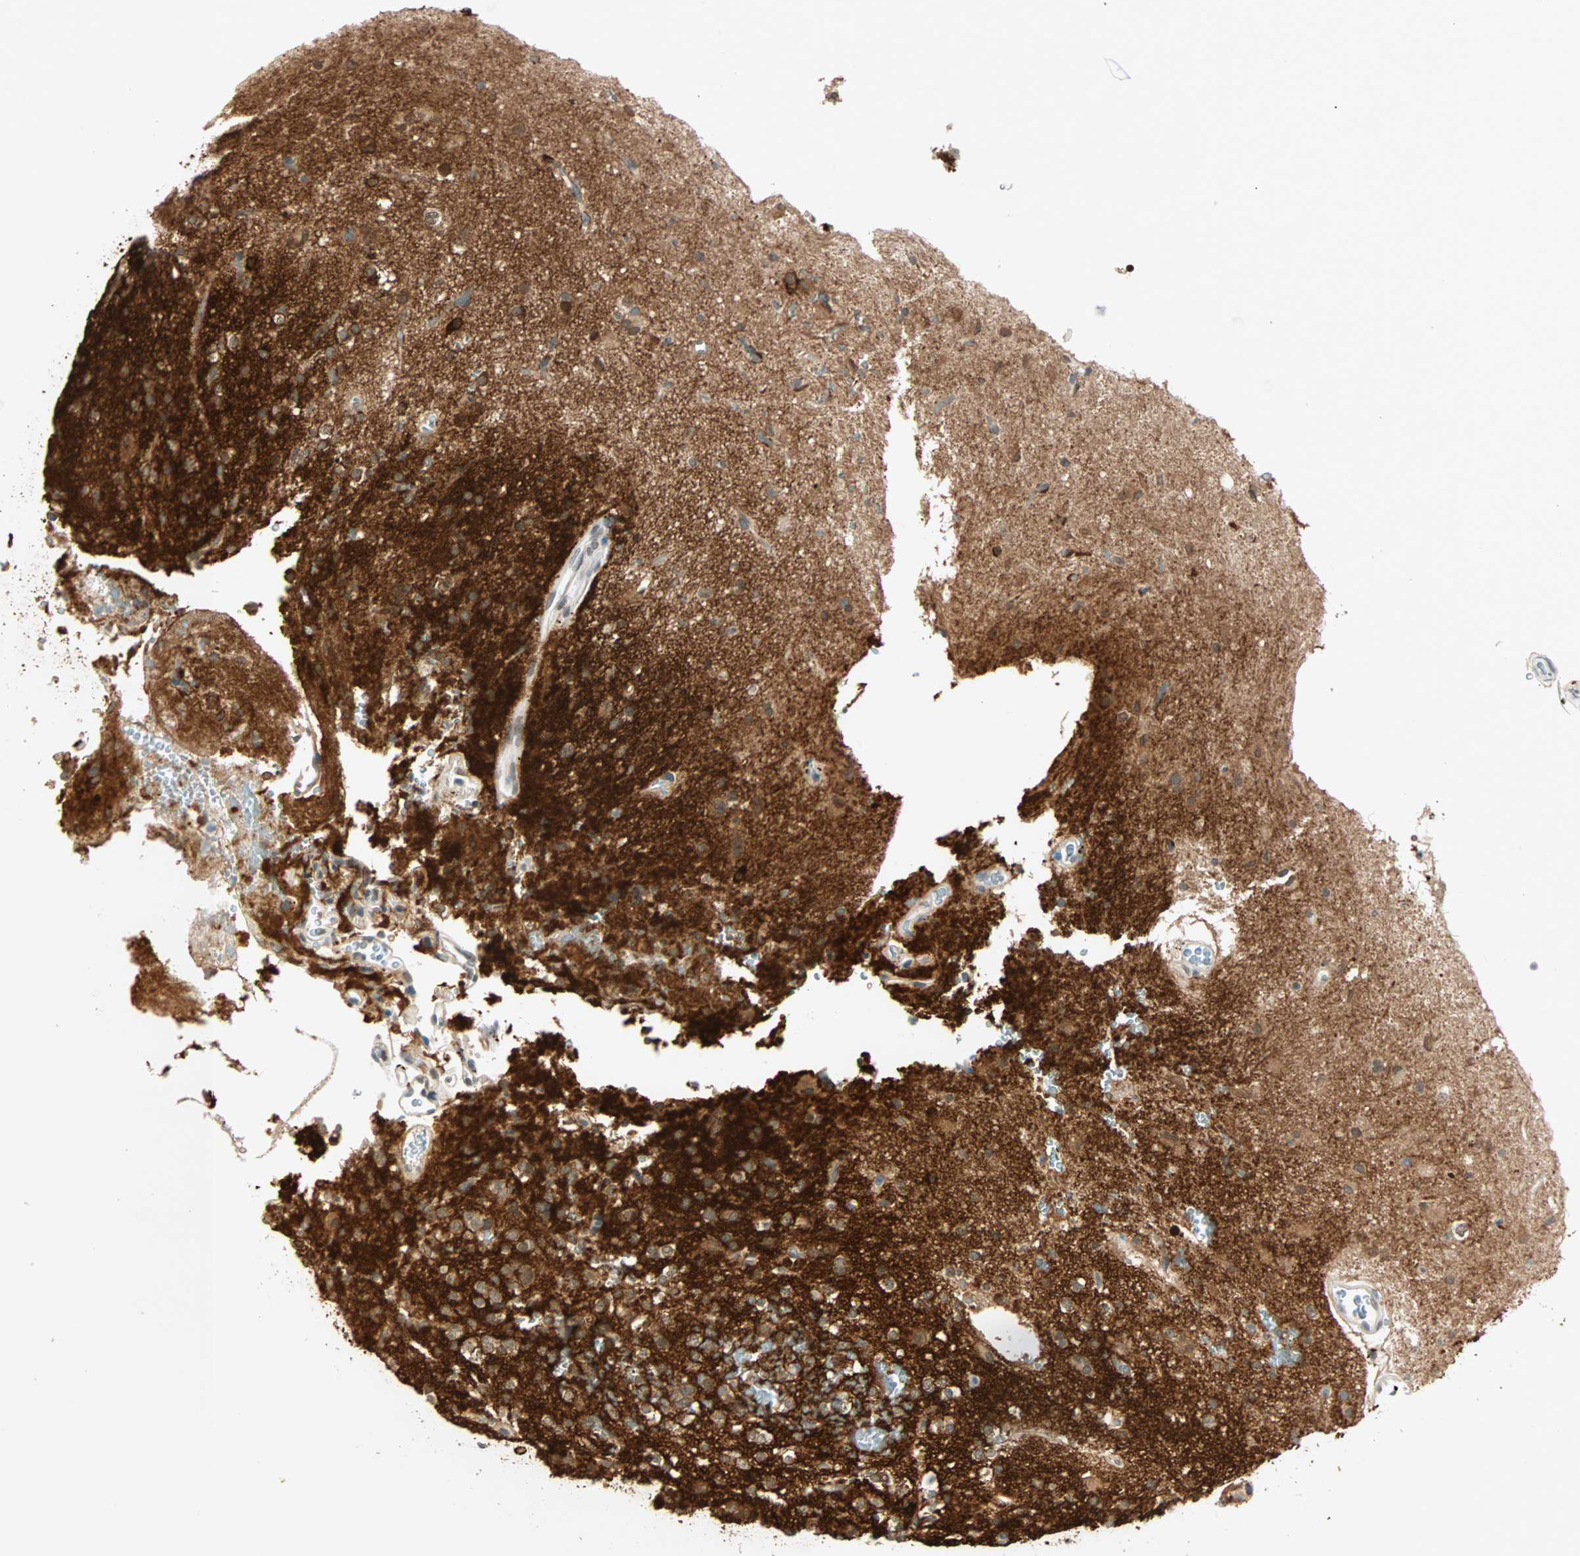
{"staining": {"intensity": "weak", "quantity": ">75%", "location": "cytoplasmic/membranous"}, "tissue": "glioma", "cell_type": "Tumor cells", "image_type": "cancer", "snomed": [{"axis": "morphology", "description": "Glioma, malignant, High grade"}, {"axis": "topography", "description": "Brain"}], "caption": "The immunohistochemical stain highlights weak cytoplasmic/membranous positivity in tumor cells of glioma tissue.", "gene": "BCAN", "patient": {"sex": "male", "age": 47}}